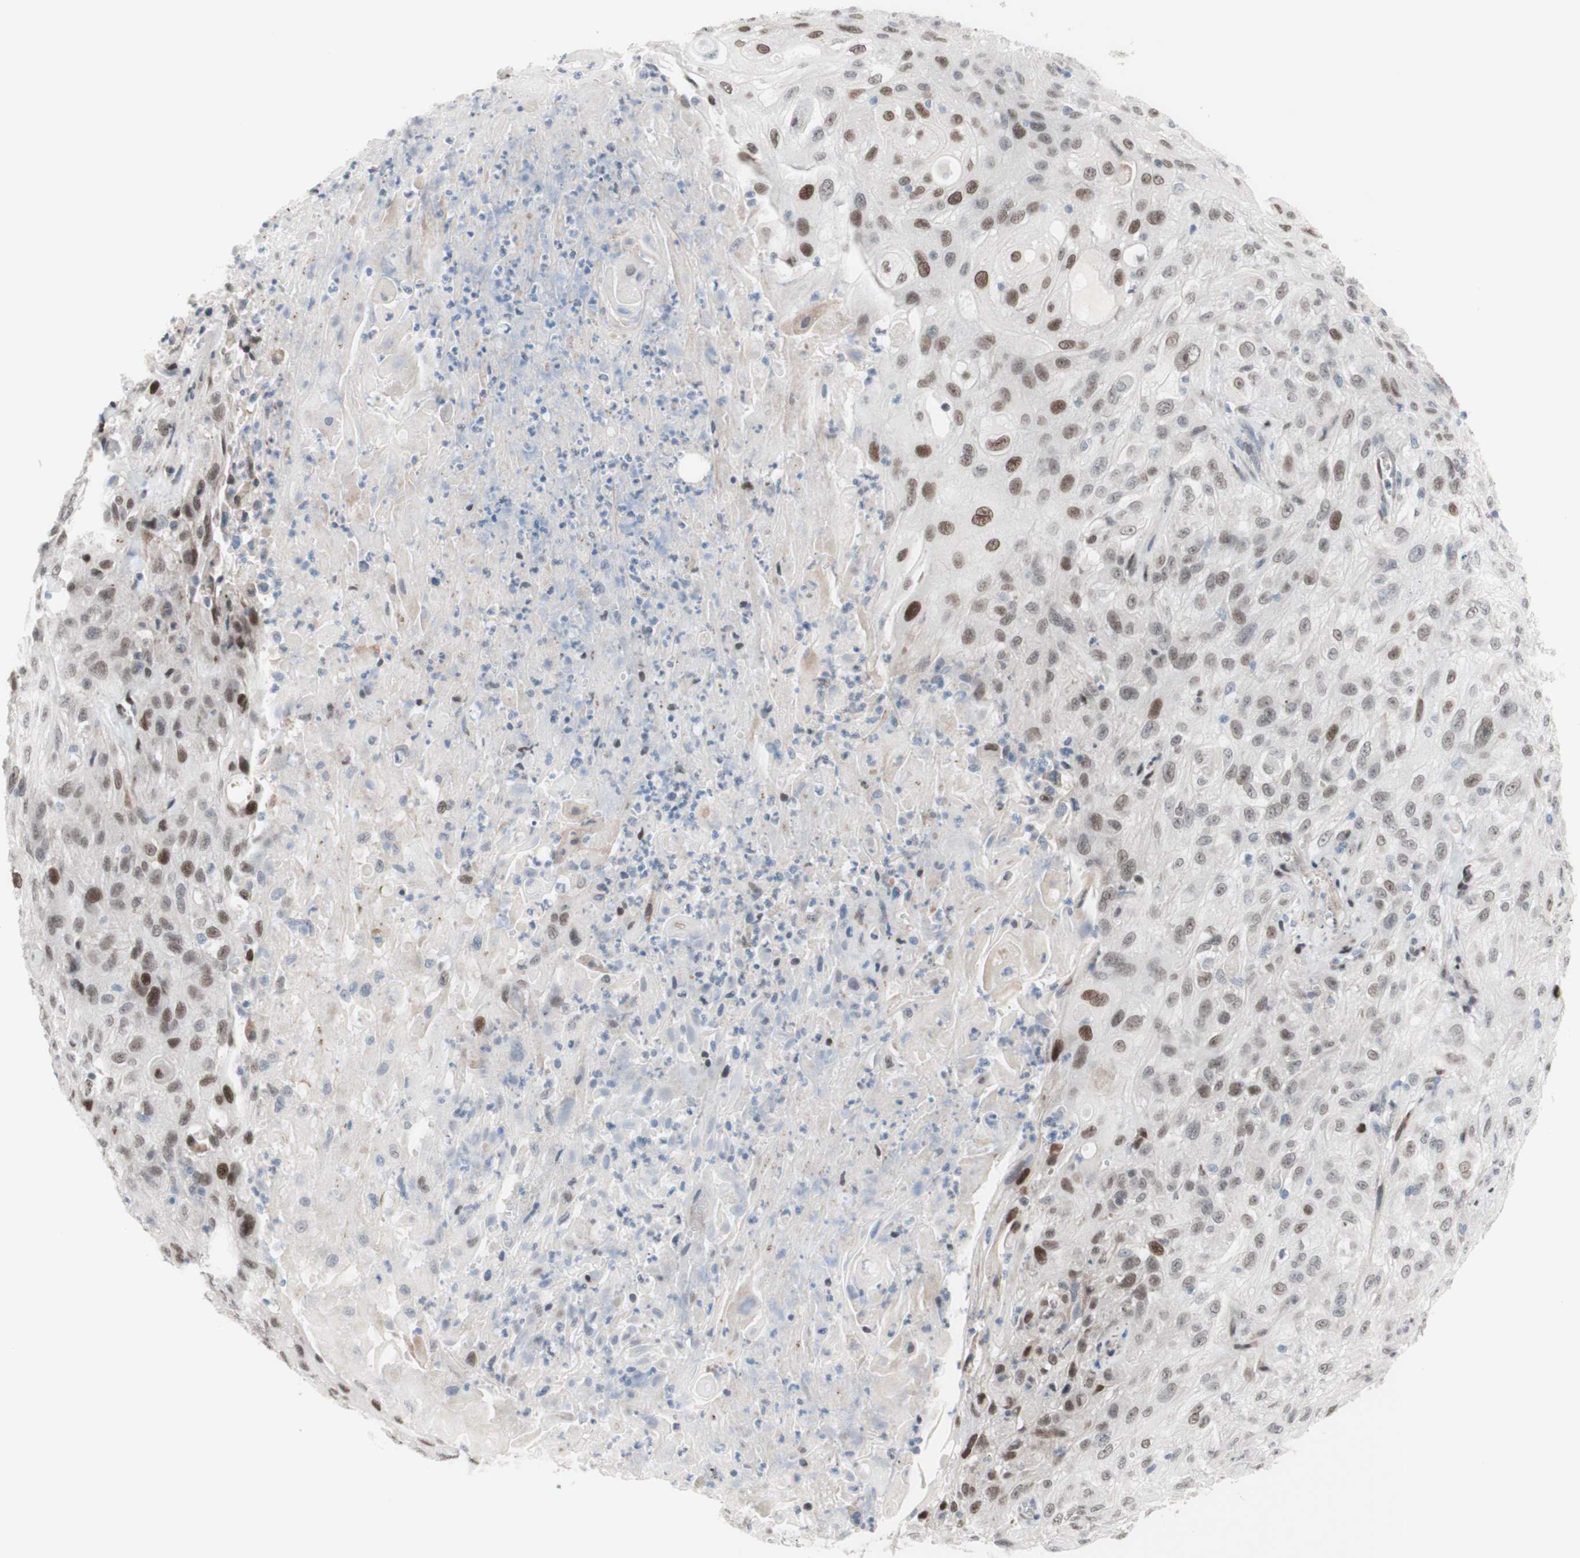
{"staining": {"intensity": "weak", "quantity": "25%-75%", "location": "nuclear"}, "tissue": "skin cancer", "cell_type": "Tumor cells", "image_type": "cancer", "snomed": [{"axis": "morphology", "description": "Squamous cell carcinoma, NOS"}, {"axis": "topography", "description": "Skin"}], "caption": "Immunohistochemical staining of human skin cancer (squamous cell carcinoma) displays low levels of weak nuclear staining in about 25%-75% of tumor cells.", "gene": "PHTF2", "patient": {"sex": "male", "age": 75}}